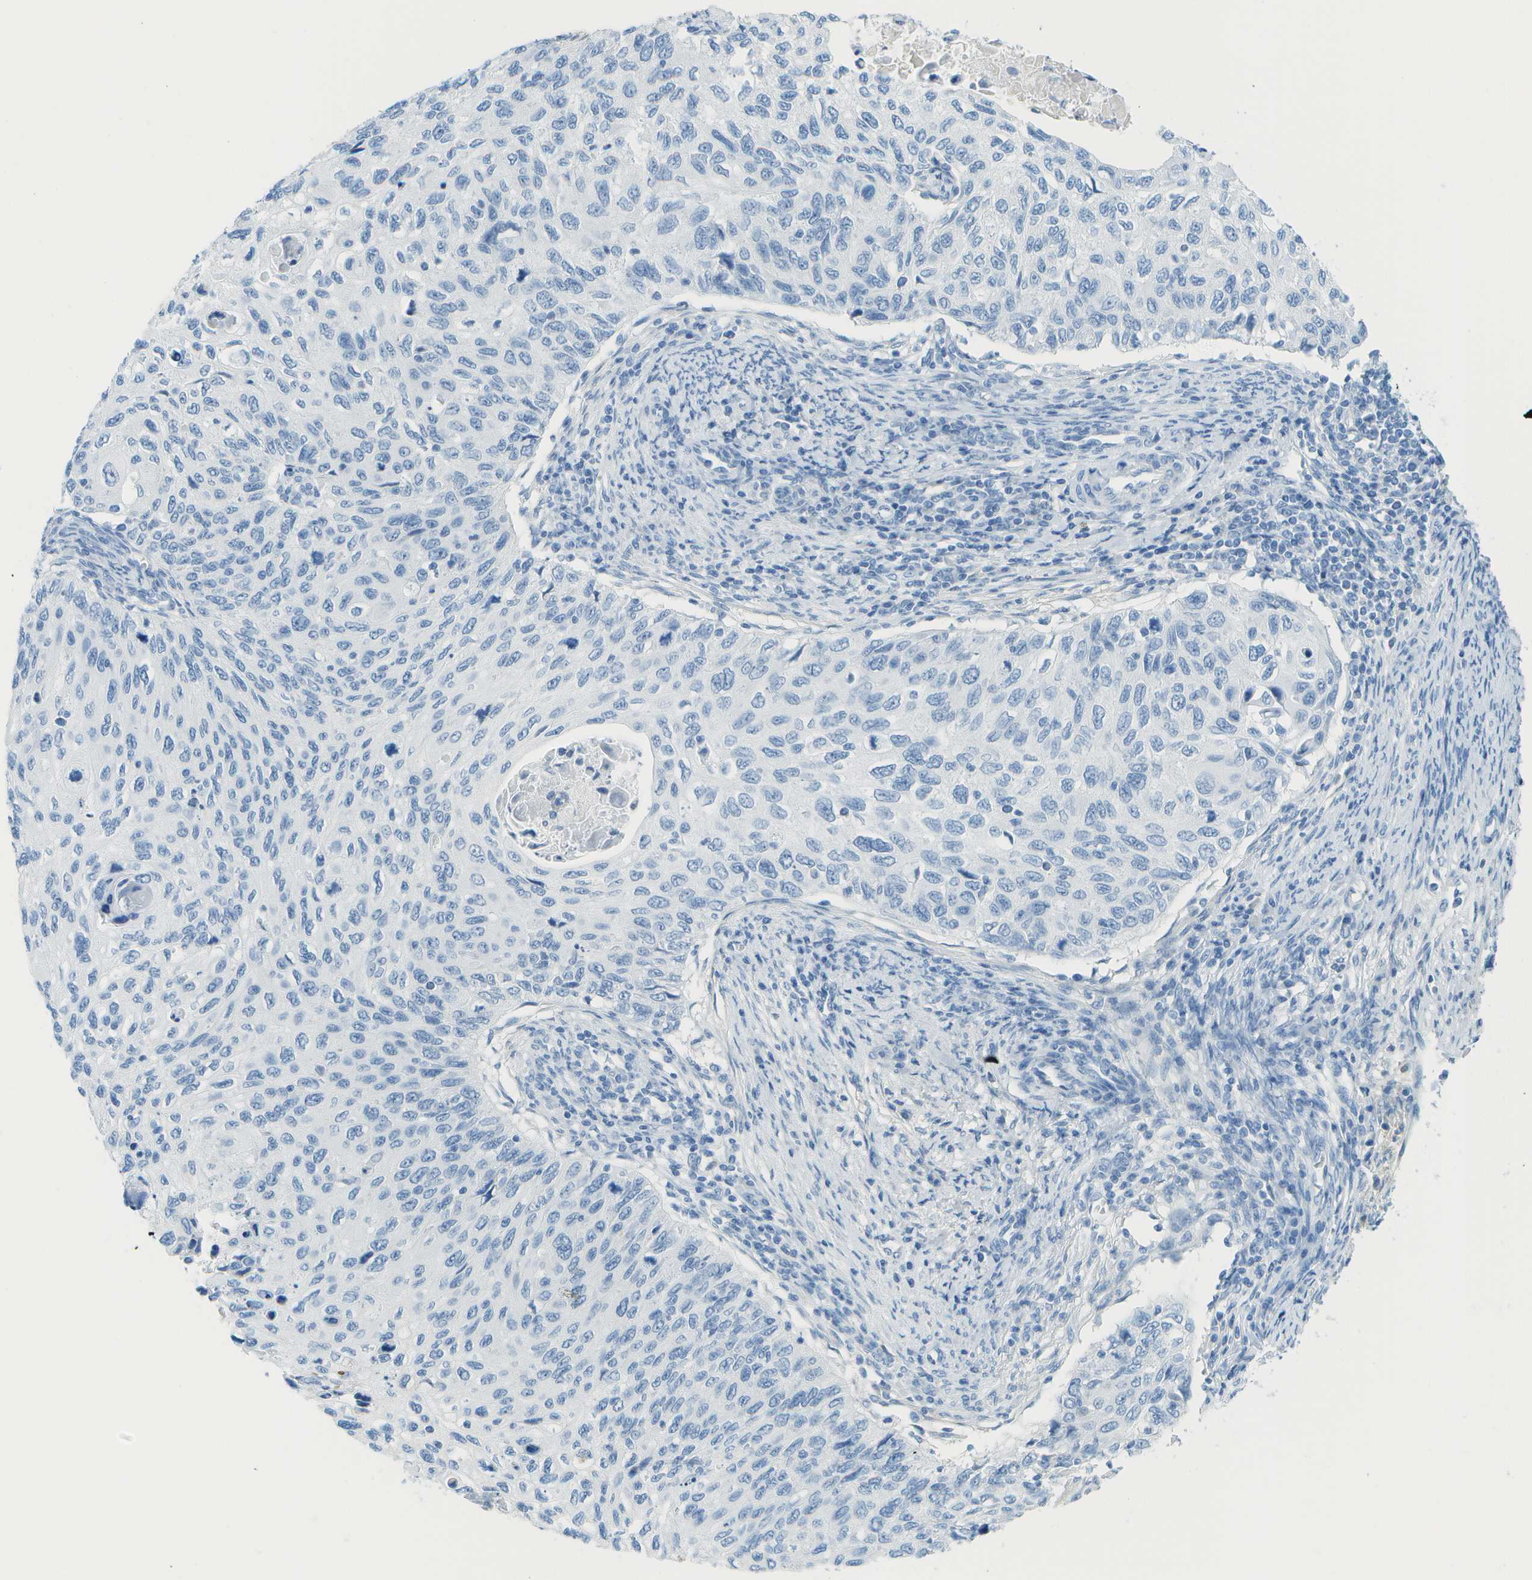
{"staining": {"intensity": "negative", "quantity": "none", "location": "none"}, "tissue": "cervical cancer", "cell_type": "Tumor cells", "image_type": "cancer", "snomed": [{"axis": "morphology", "description": "Squamous cell carcinoma, NOS"}, {"axis": "topography", "description": "Cervix"}], "caption": "Immunohistochemistry of cervical squamous cell carcinoma demonstrates no staining in tumor cells.", "gene": "C1S", "patient": {"sex": "female", "age": 70}}